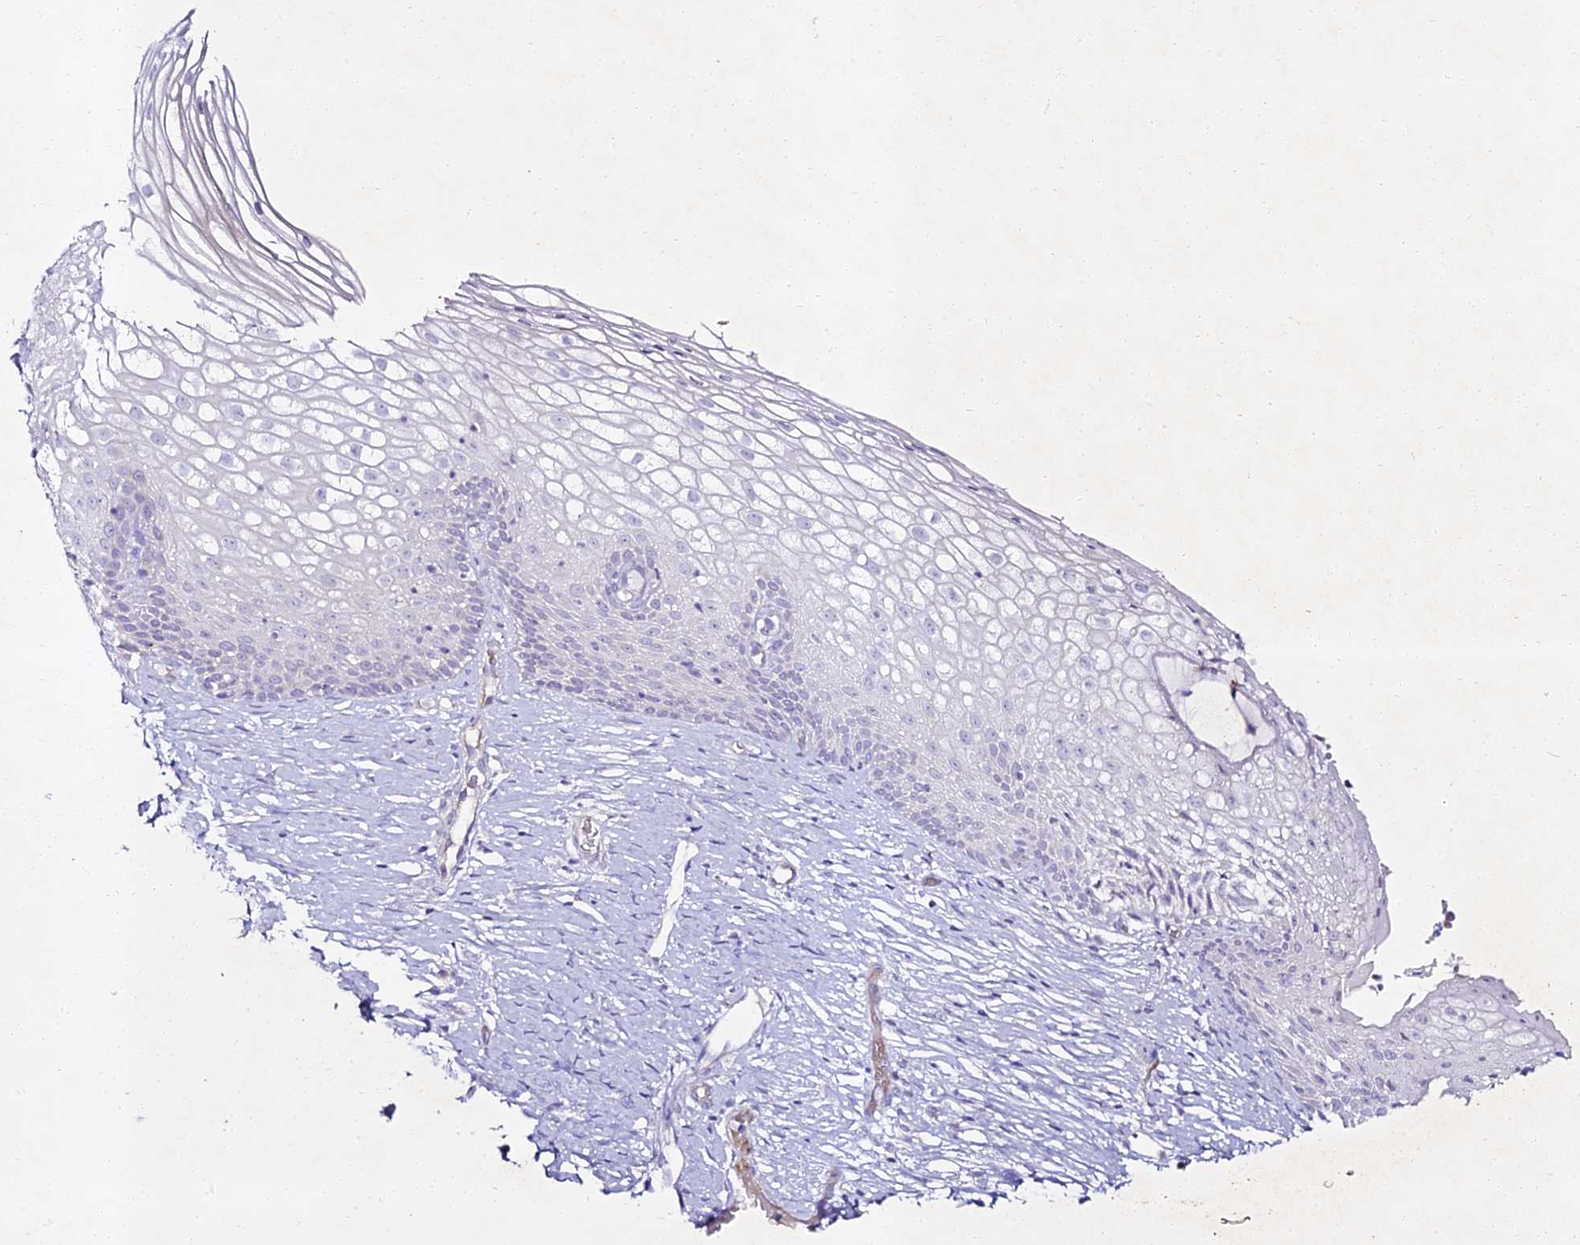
{"staining": {"intensity": "negative", "quantity": "none", "location": "none"}, "tissue": "cervix", "cell_type": "Glandular cells", "image_type": "normal", "snomed": [{"axis": "morphology", "description": "Normal tissue, NOS"}, {"axis": "topography", "description": "Cervix"}], "caption": "Immunohistochemical staining of normal human cervix displays no significant positivity in glandular cells. Nuclei are stained in blue.", "gene": "ALPG", "patient": {"sex": "female", "age": 33}}